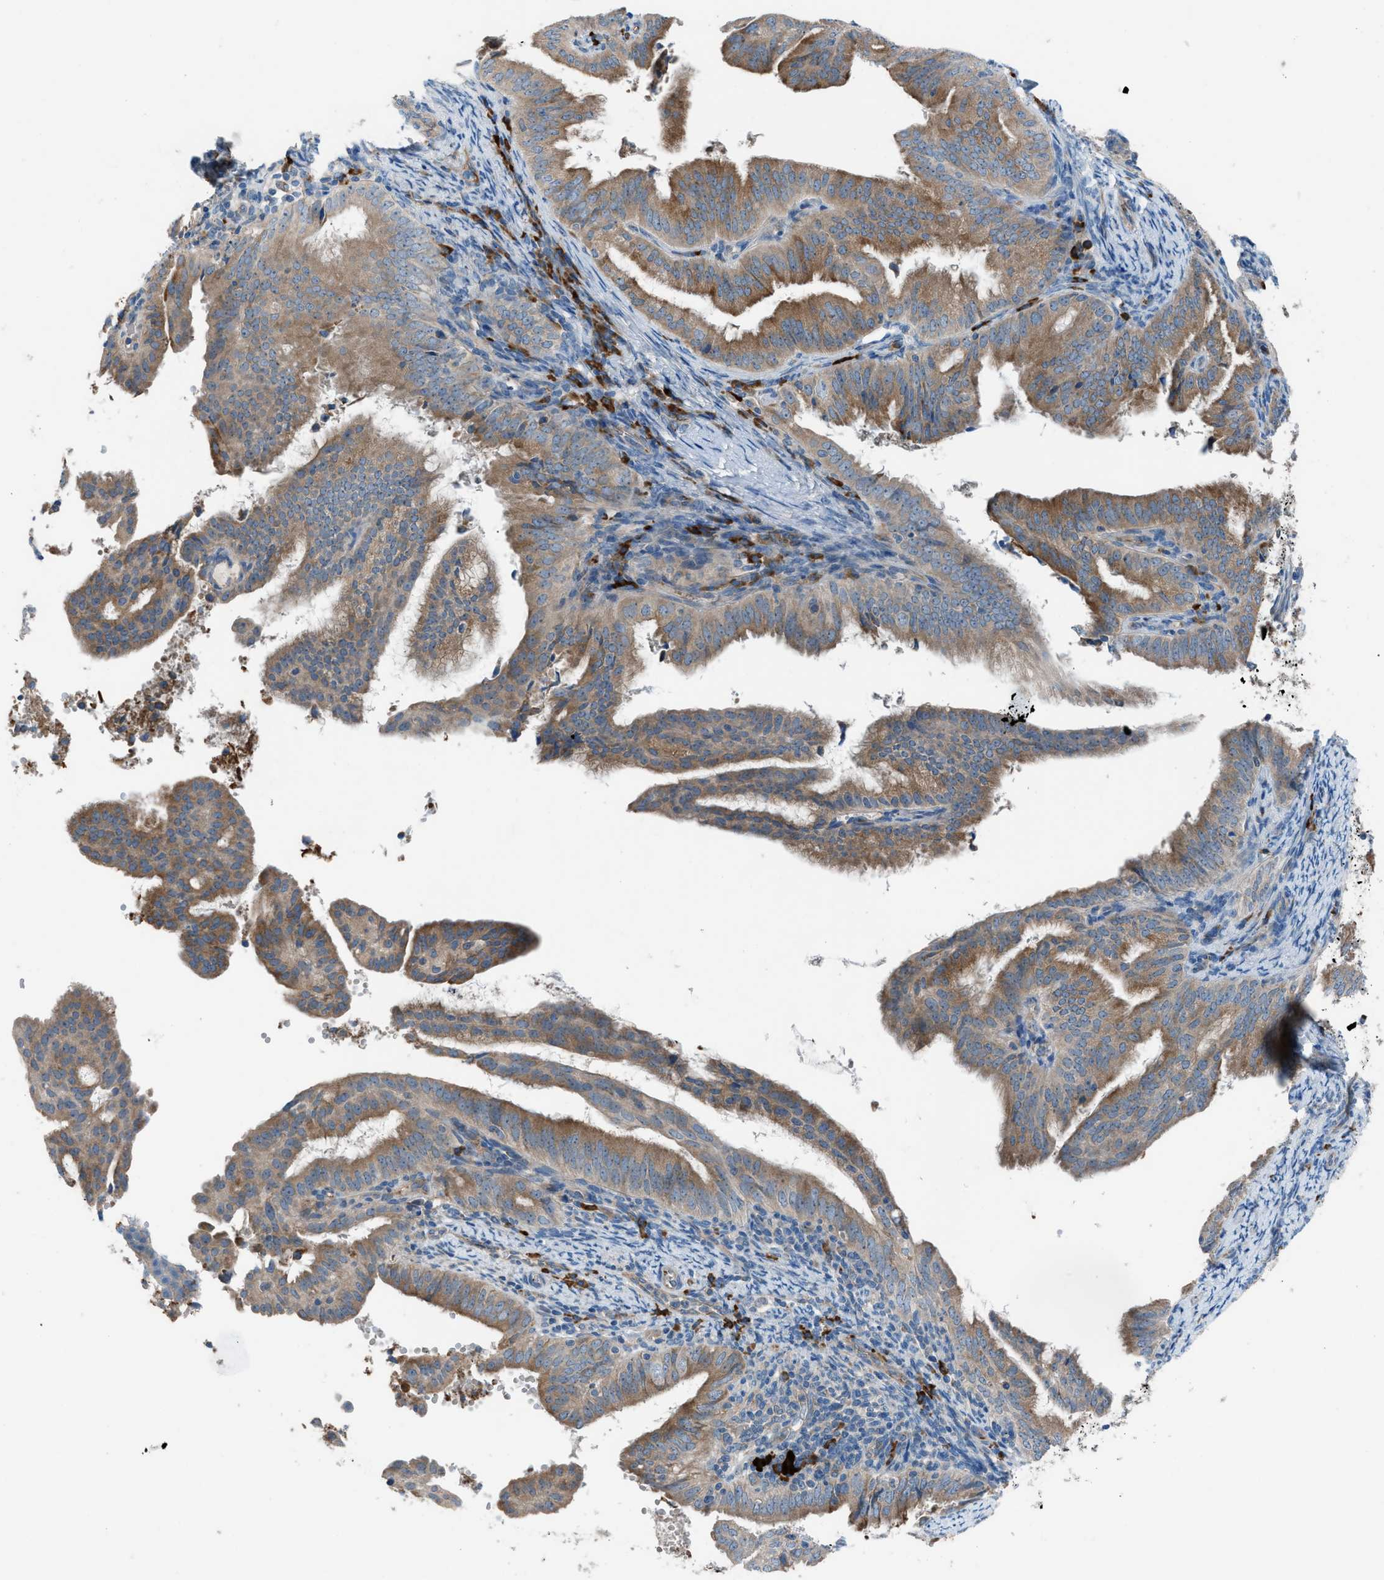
{"staining": {"intensity": "moderate", "quantity": ">75%", "location": "cytoplasmic/membranous"}, "tissue": "endometrial cancer", "cell_type": "Tumor cells", "image_type": "cancer", "snomed": [{"axis": "morphology", "description": "Adenocarcinoma, NOS"}, {"axis": "topography", "description": "Endometrium"}], "caption": "Immunohistochemical staining of endometrial adenocarcinoma shows medium levels of moderate cytoplasmic/membranous expression in approximately >75% of tumor cells.", "gene": "HEG1", "patient": {"sex": "female", "age": 58}}